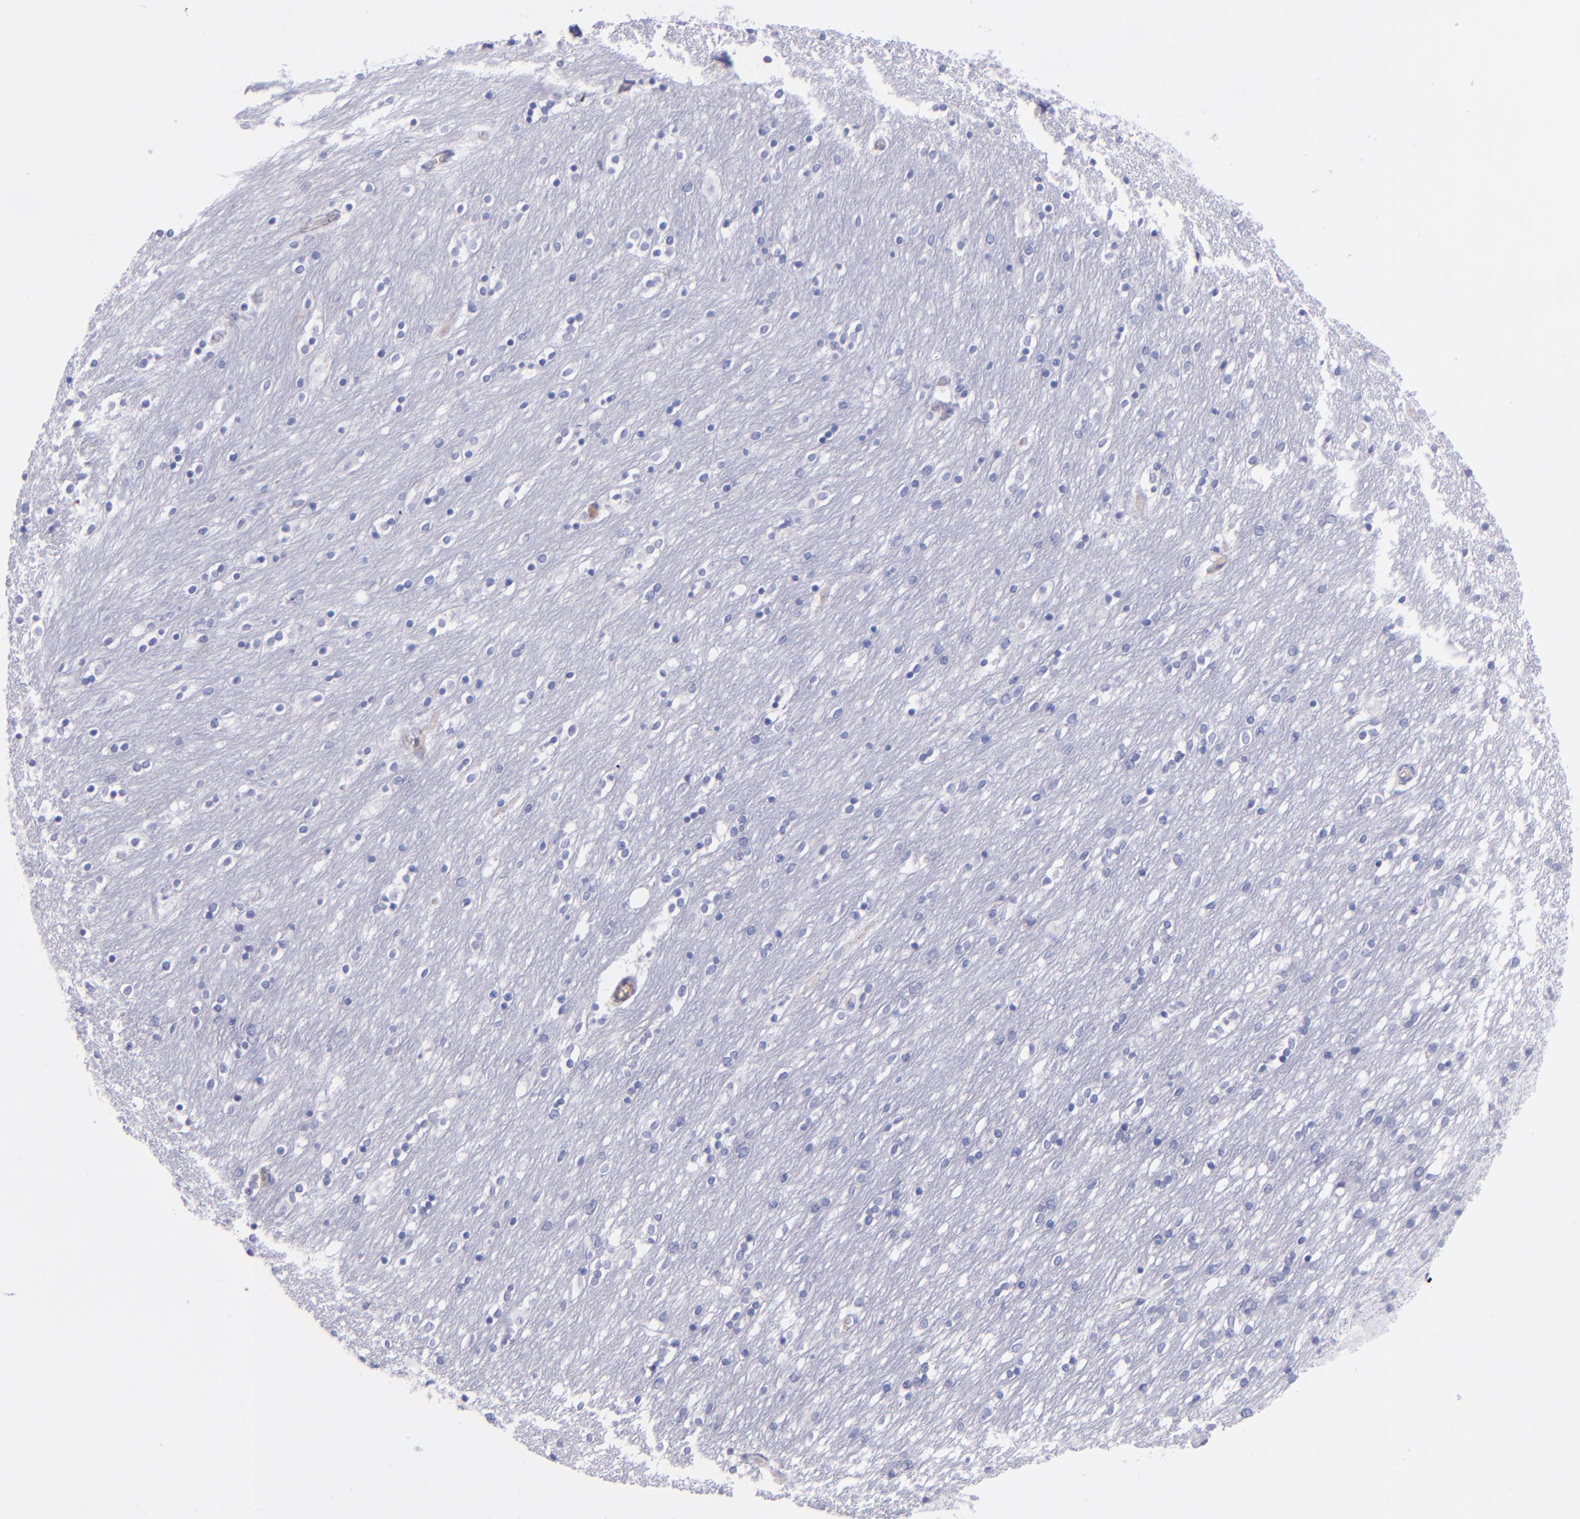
{"staining": {"intensity": "negative", "quantity": "none", "location": "none"}, "tissue": "caudate", "cell_type": "Glial cells", "image_type": "normal", "snomed": [{"axis": "morphology", "description": "Normal tissue, NOS"}, {"axis": "topography", "description": "Lateral ventricle wall"}], "caption": "The histopathology image reveals no staining of glial cells in unremarkable caudate. (Immunohistochemistry, brightfield microscopy, high magnification).", "gene": "CD37", "patient": {"sex": "female", "age": 54}}